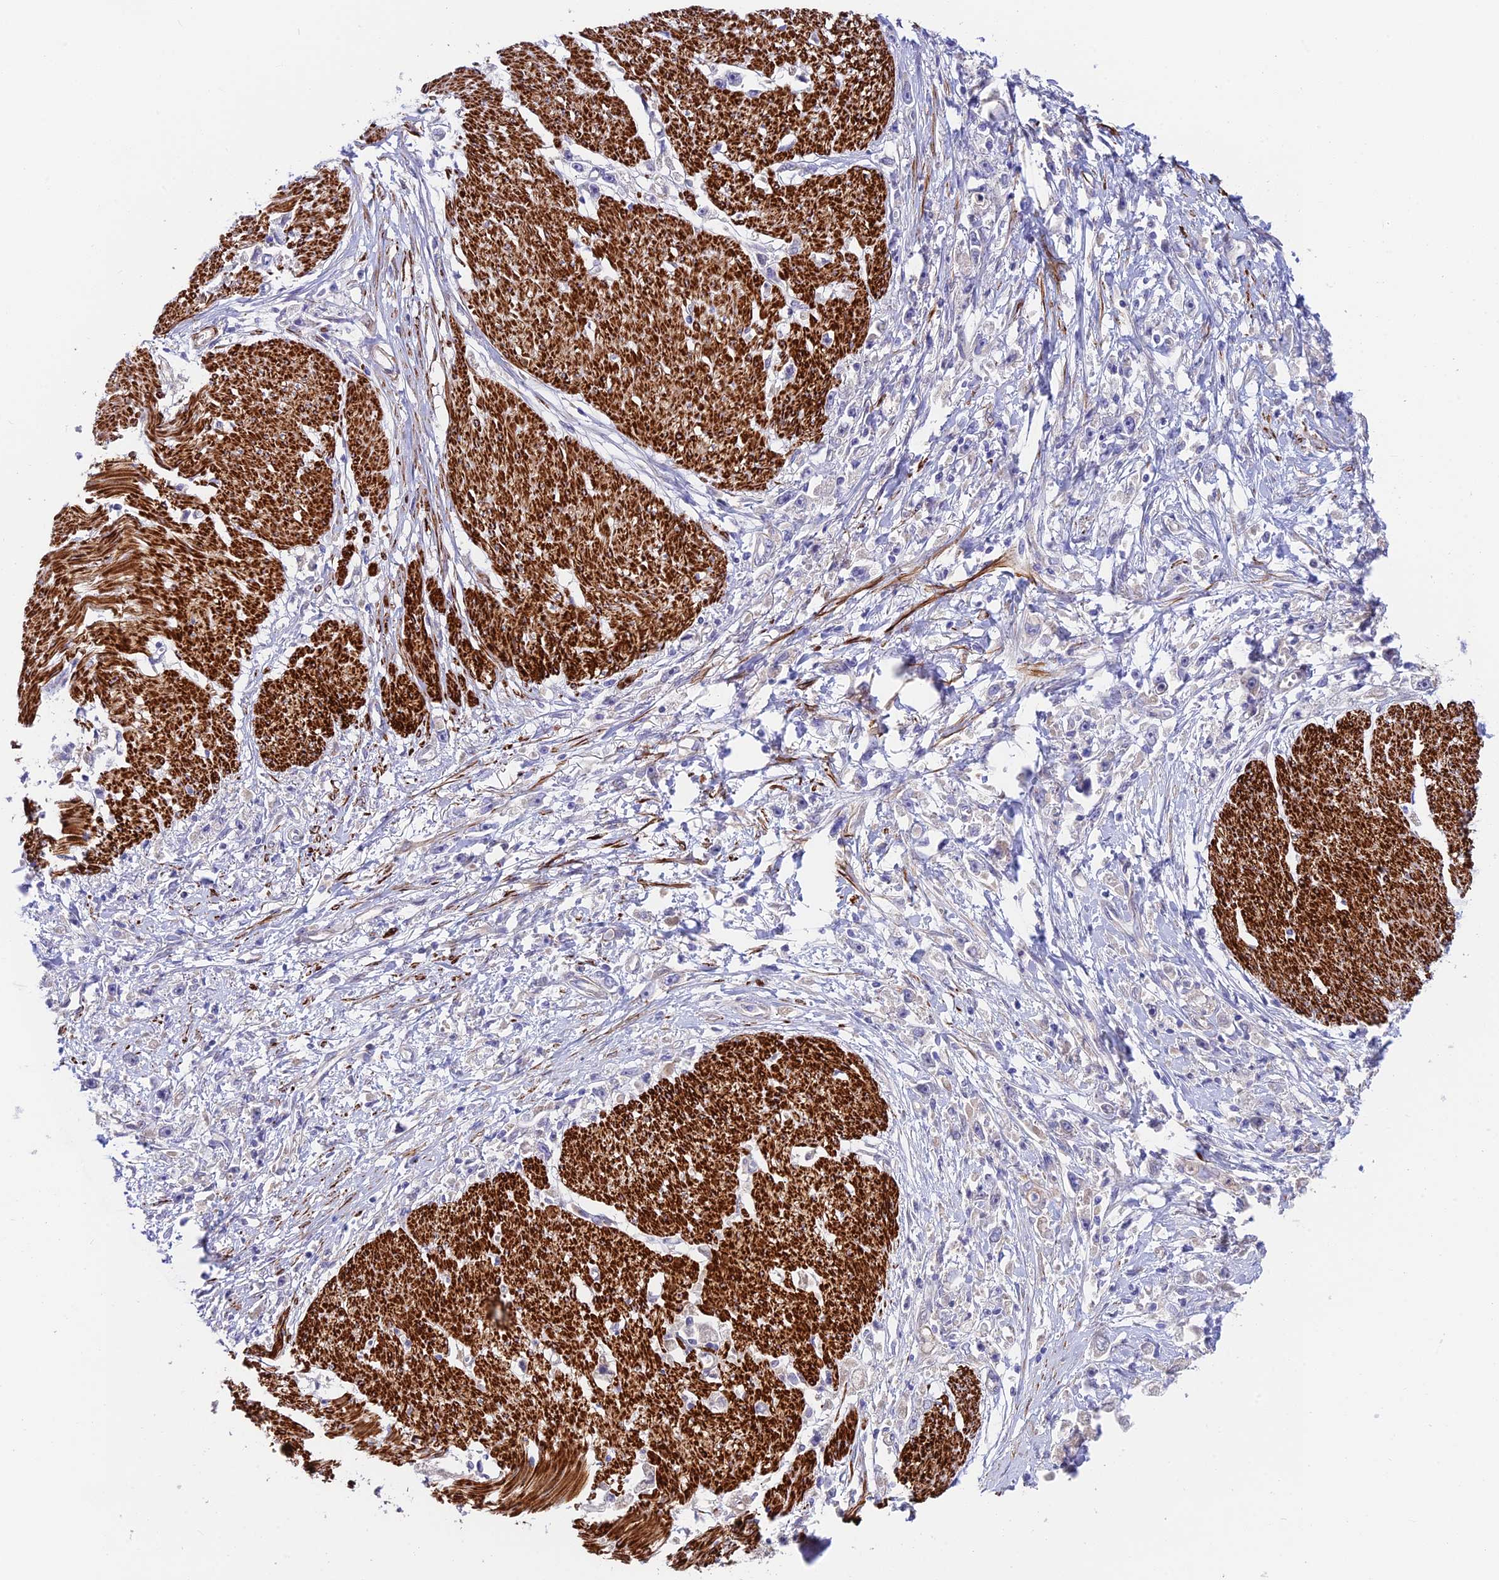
{"staining": {"intensity": "negative", "quantity": "none", "location": "none"}, "tissue": "stomach cancer", "cell_type": "Tumor cells", "image_type": "cancer", "snomed": [{"axis": "morphology", "description": "Adenocarcinoma, NOS"}, {"axis": "topography", "description": "Stomach"}], "caption": "Immunohistochemistry photomicrograph of human stomach adenocarcinoma stained for a protein (brown), which demonstrates no expression in tumor cells.", "gene": "ANKRD50", "patient": {"sex": "female", "age": 59}}